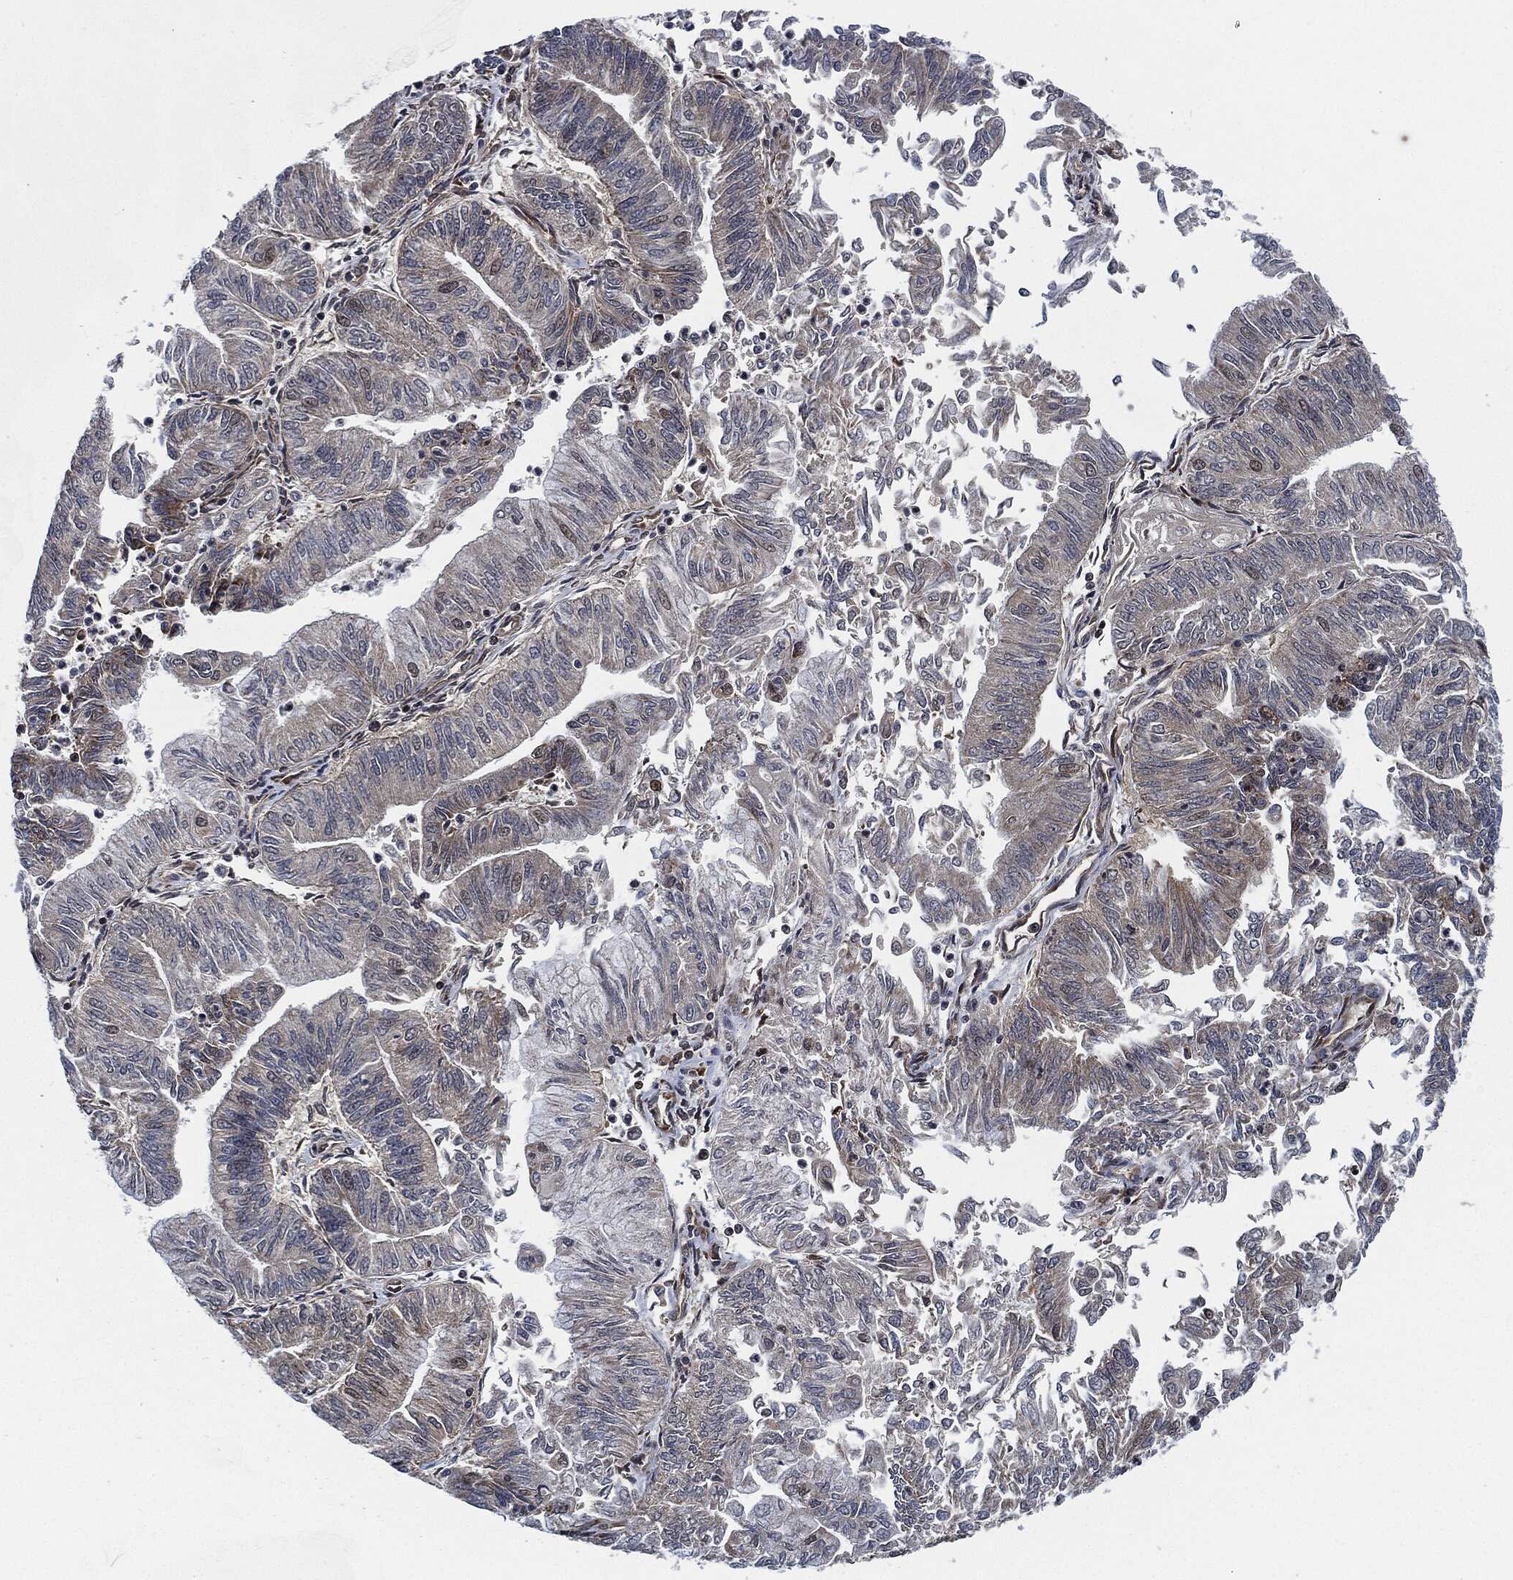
{"staining": {"intensity": "negative", "quantity": "none", "location": "none"}, "tissue": "endometrial cancer", "cell_type": "Tumor cells", "image_type": "cancer", "snomed": [{"axis": "morphology", "description": "Adenocarcinoma, NOS"}, {"axis": "topography", "description": "Endometrium"}], "caption": "Image shows no protein staining in tumor cells of endometrial cancer tissue.", "gene": "RNASEL", "patient": {"sex": "female", "age": 59}}